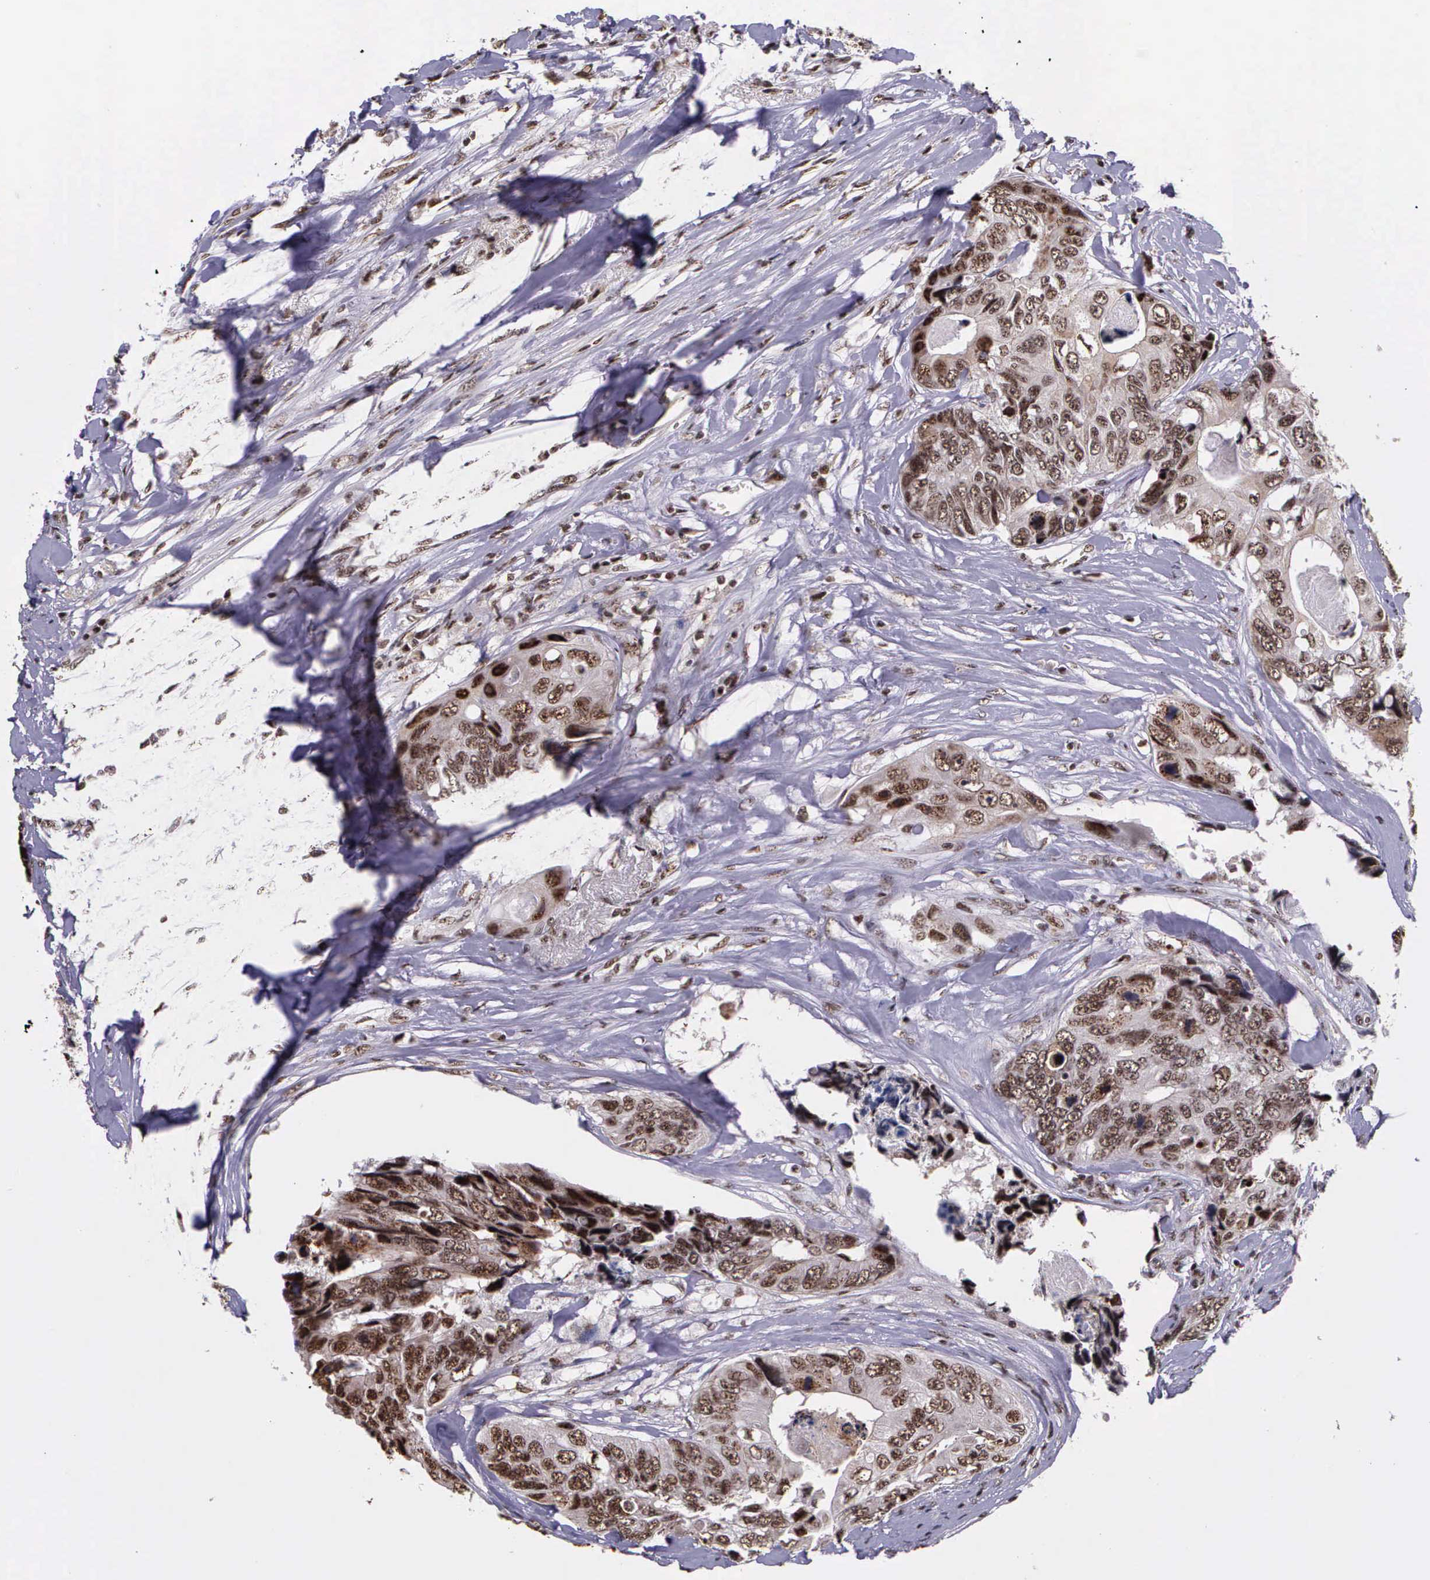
{"staining": {"intensity": "moderate", "quantity": ">75%", "location": "nuclear"}, "tissue": "colorectal cancer", "cell_type": "Tumor cells", "image_type": "cancer", "snomed": [{"axis": "morphology", "description": "Adenocarcinoma, NOS"}, {"axis": "topography", "description": "Colon"}], "caption": "Colorectal cancer (adenocarcinoma) tissue reveals moderate nuclear expression in about >75% of tumor cells, visualized by immunohistochemistry.", "gene": "FAM47A", "patient": {"sex": "female", "age": 86}}